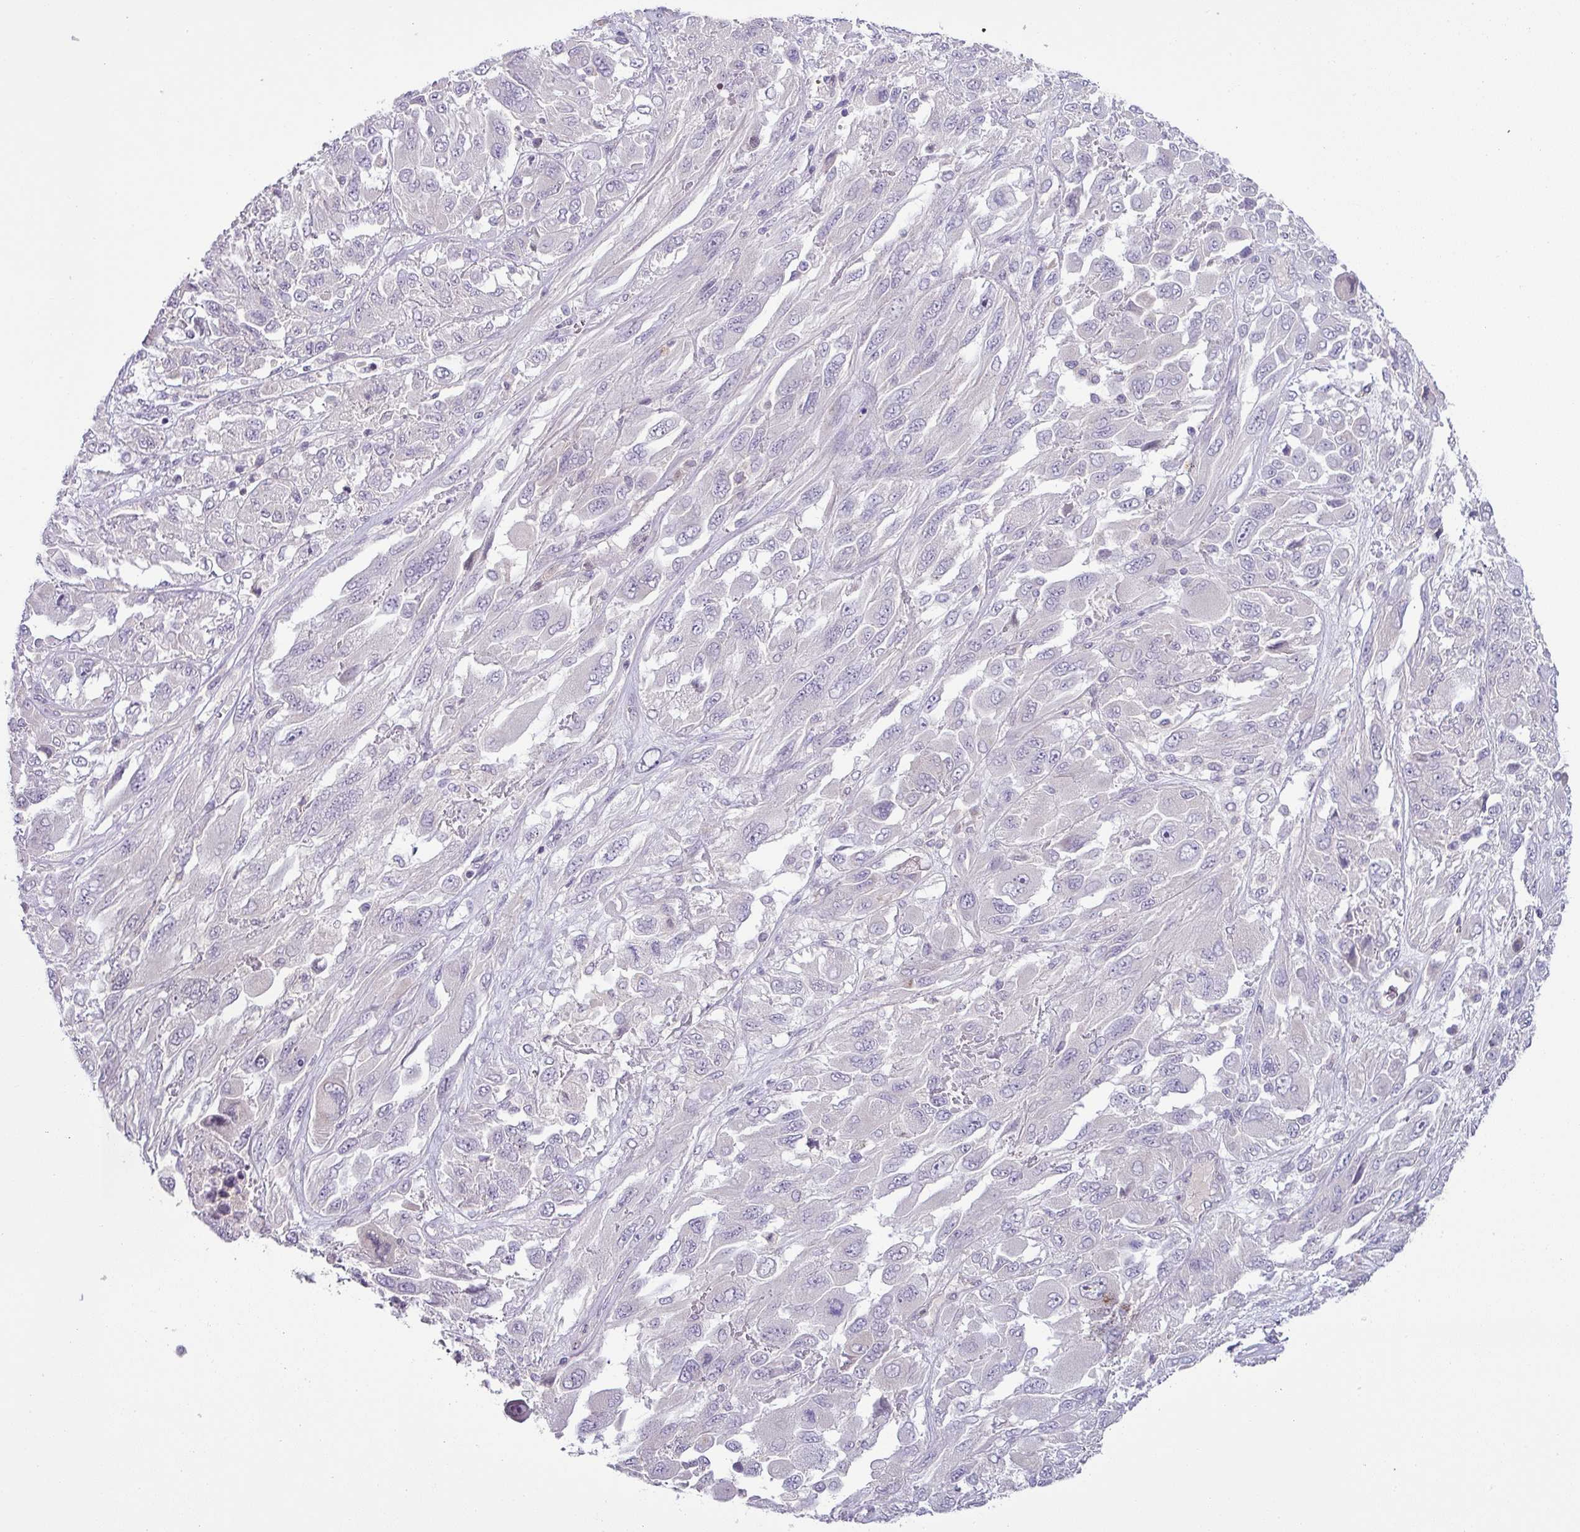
{"staining": {"intensity": "negative", "quantity": "none", "location": "none"}, "tissue": "melanoma", "cell_type": "Tumor cells", "image_type": "cancer", "snomed": [{"axis": "morphology", "description": "Malignant melanoma, NOS"}, {"axis": "topography", "description": "Skin"}], "caption": "The image reveals no staining of tumor cells in malignant melanoma.", "gene": "HBEGF", "patient": {"sex": "female", "age": 91}}